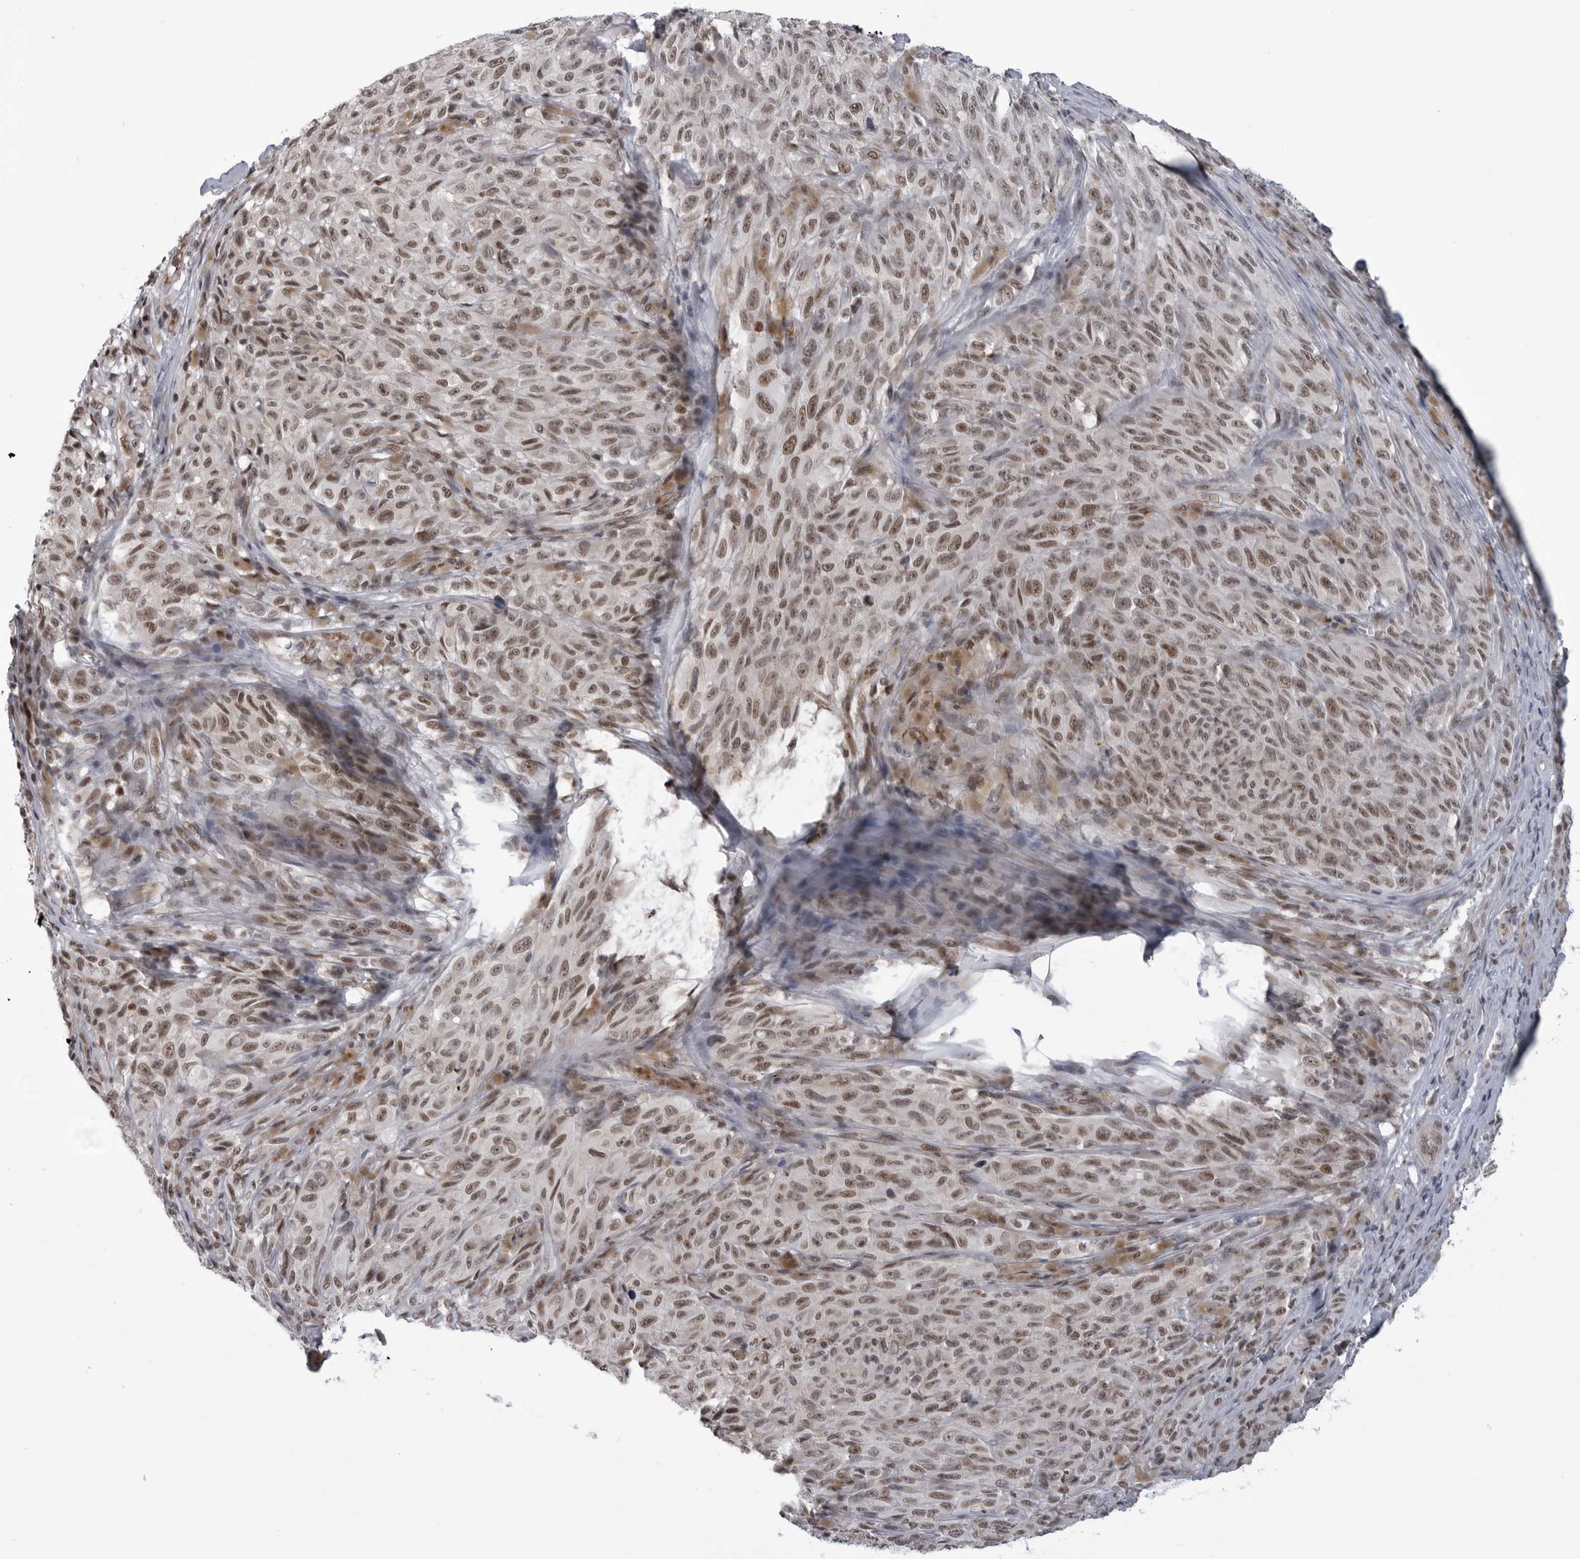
{"staining": {"intensity": "moderate", "quantity": ">75%", "location": "nuclear"}, "tissue": "melanoma", "cell_type": "Tumor cells", "image_type": "cancer", "snomed": [{"axis": "morphology", "description": "Malignant melanoma, NOS"}, {"axis": "topography", "description": "Skin"}], "caption": "Human melanoma stained with a protein marker displays moderate staining in tumor cells.", "gene": "RNF26", "patient": {"sex": "female", "age": 82}}